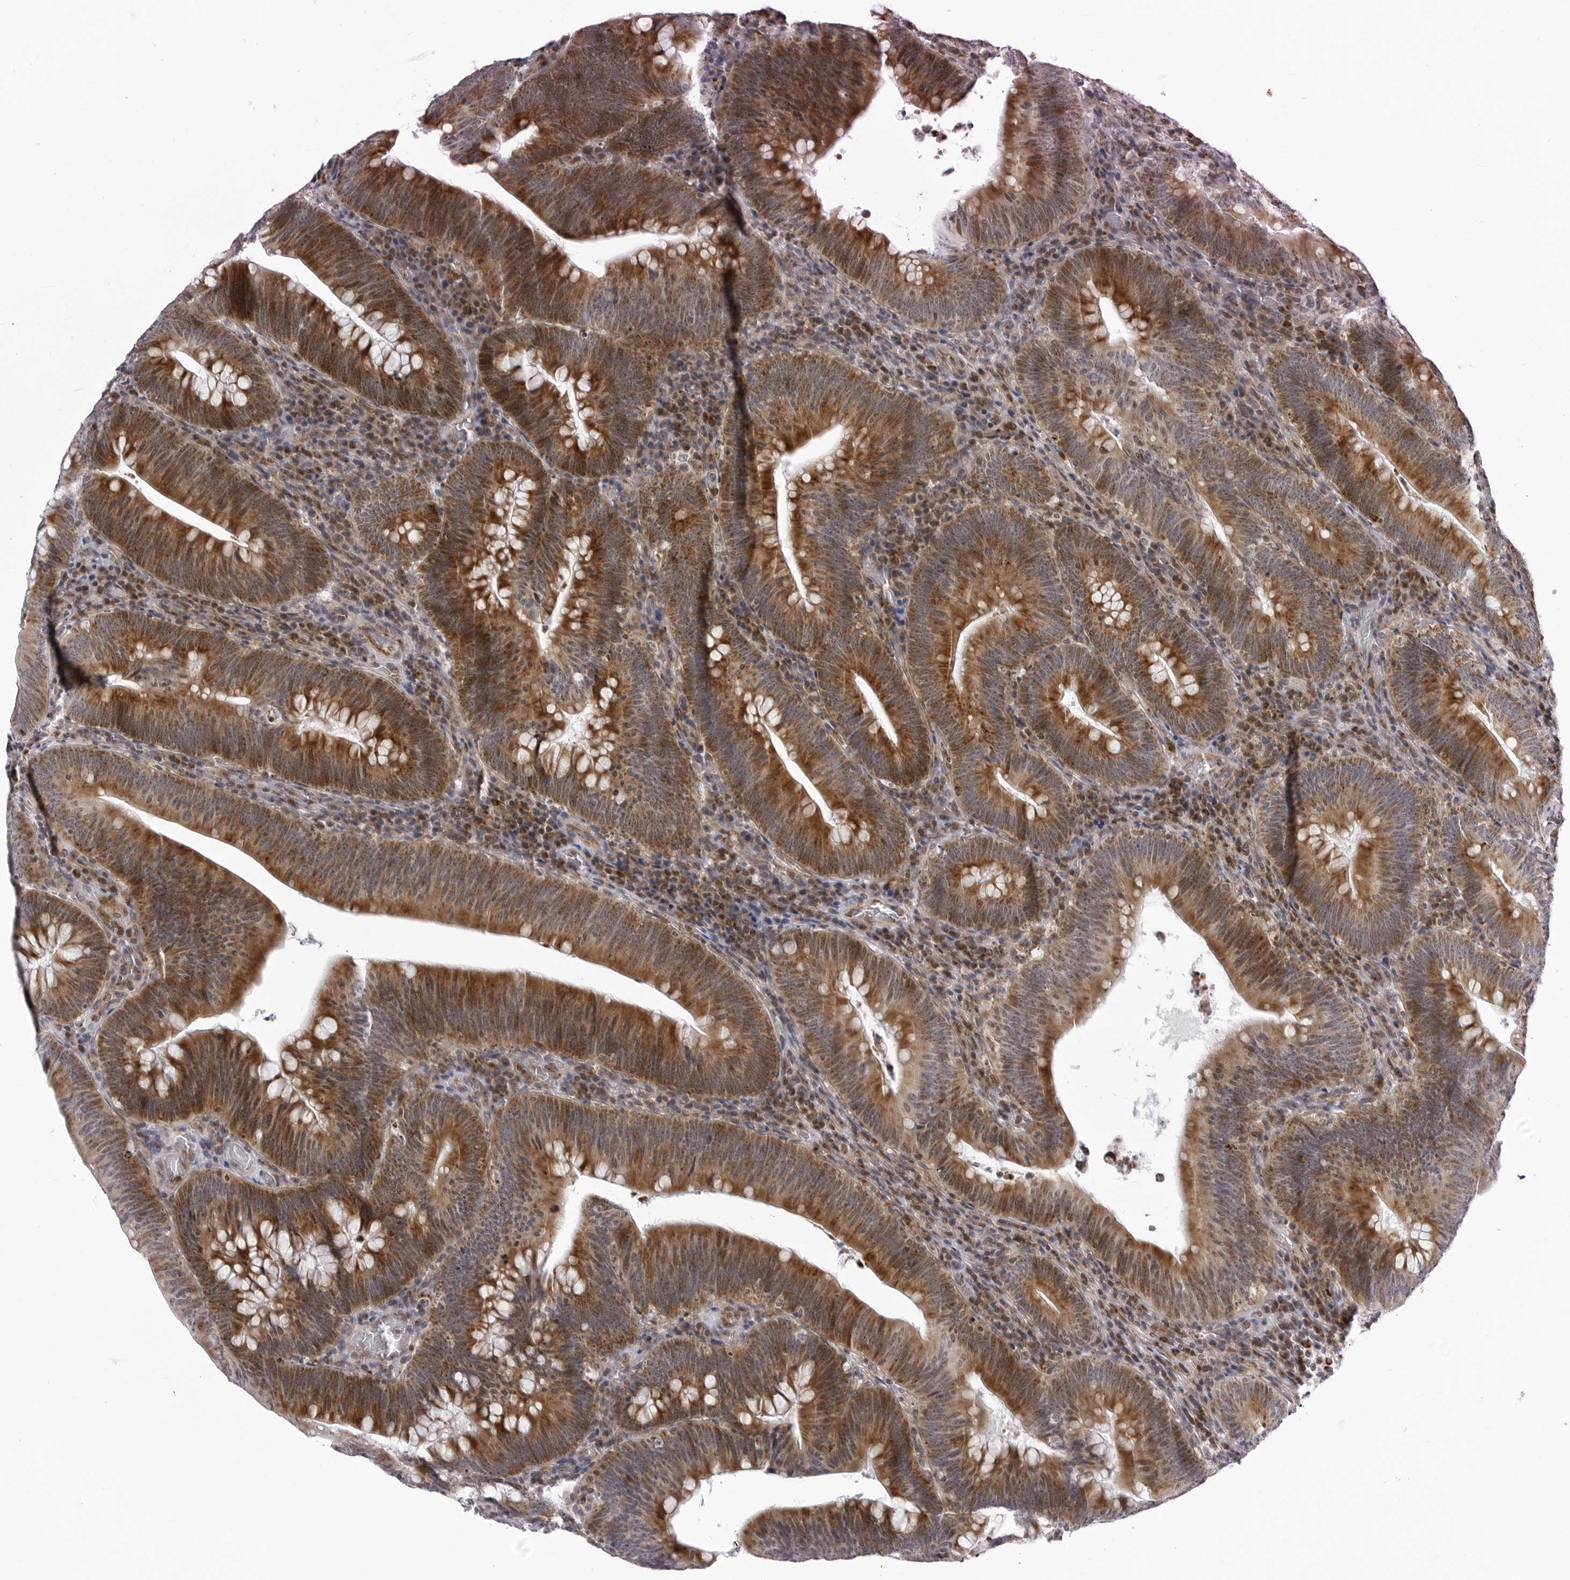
{"staining": {"intensity": "strong", "quantity": ">75%", "location": "cytoplasmic/membranous"}, "tissue": "colorectal cancer", "cell_type": "Tumor cells", "image_type": "cancer", "snomed": [{"axis": "morphology", "description": "Normal tissue, NOS"}, {"axis": "topography", "description": "Colon"}], "caption": "A photomicrograph showing strong cytoplasmic/membranous expression in approximately >75% of tumor cells in colorectal cancer, as visualized by brown immunohistochemical staining.", "gene": "CDK20", "patient": {"sex": "female", "age": 82}}